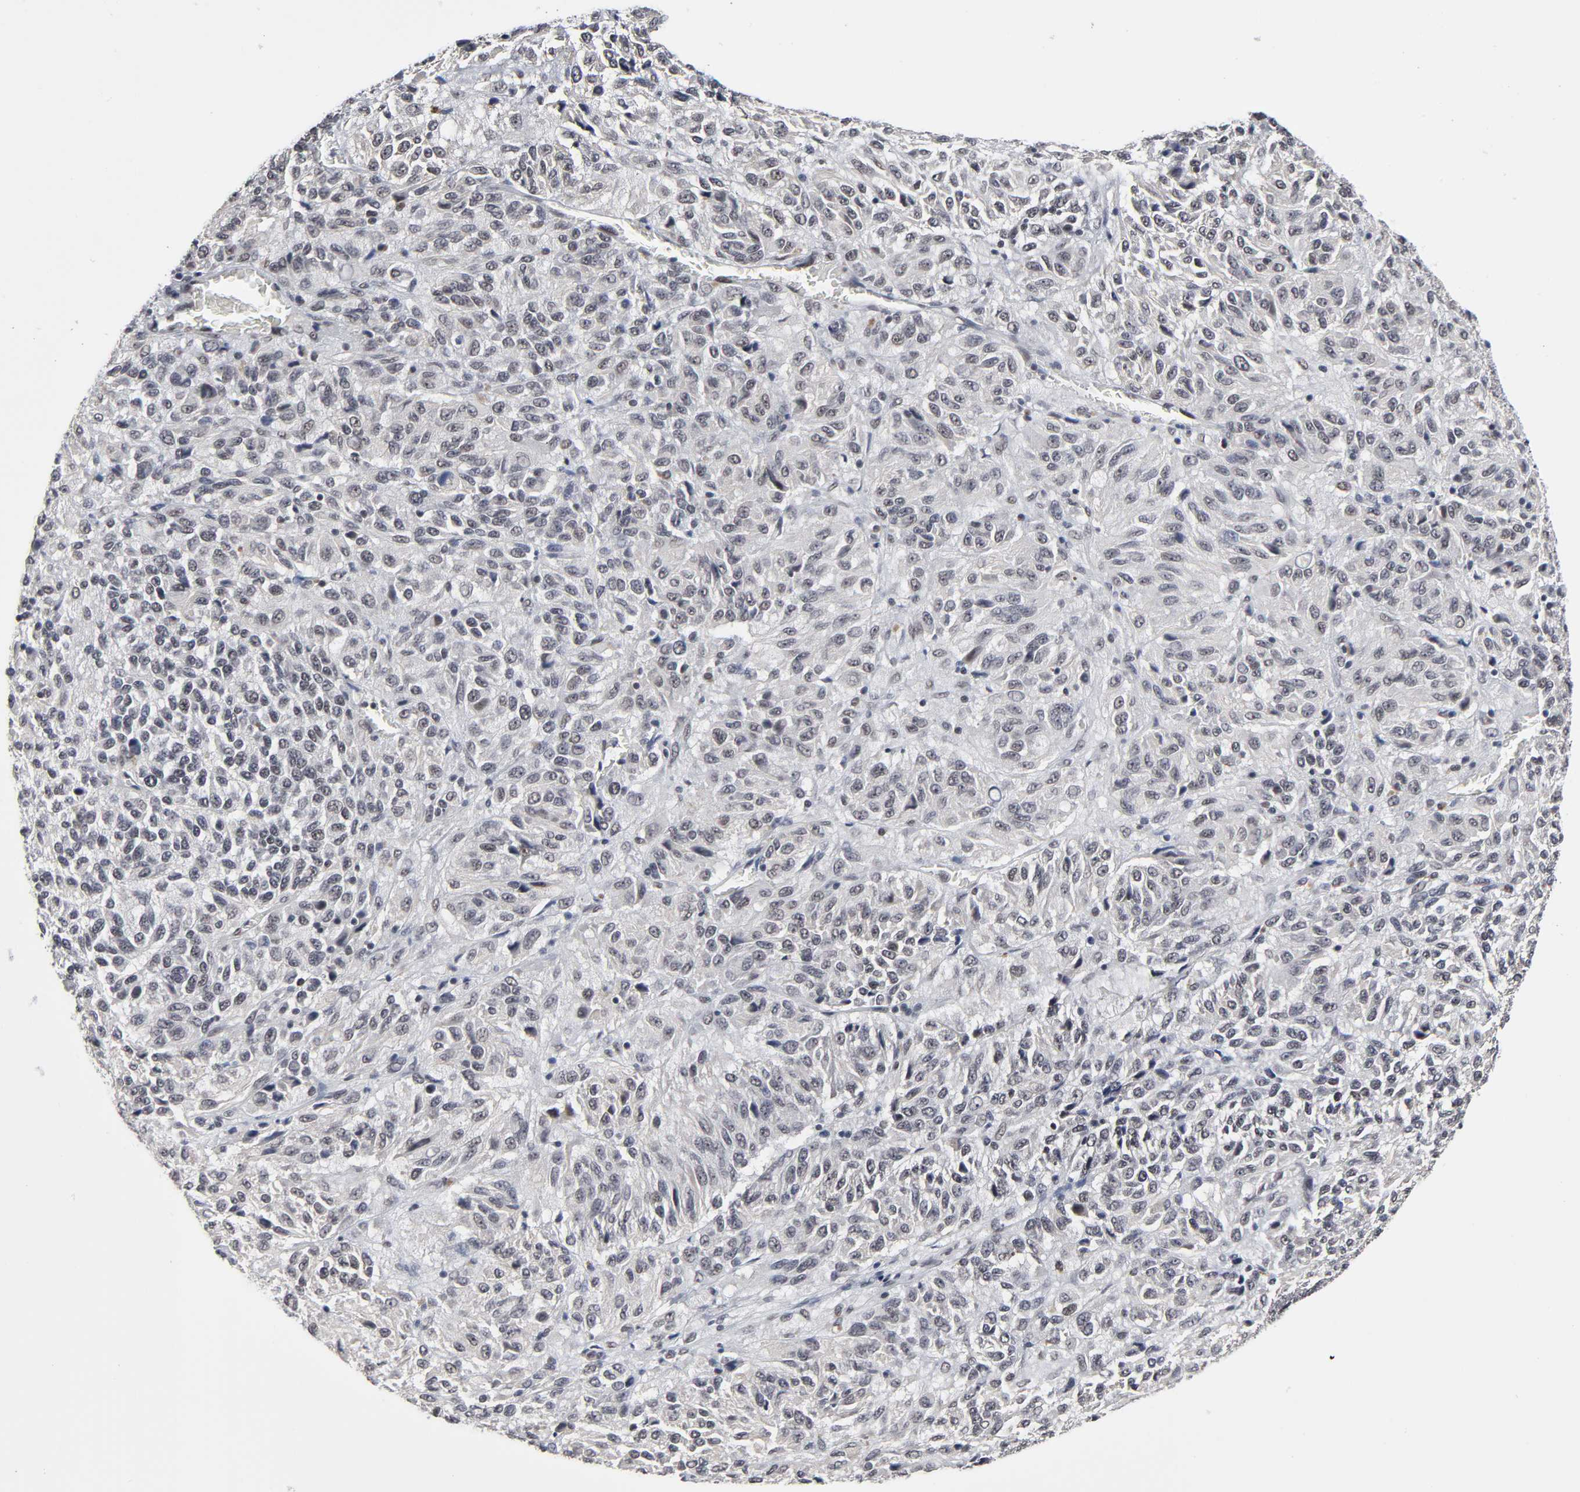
{"staining": {"intensity": "negative", "quantity": "none", "location": "none"}, "tissue": "melanoma", "cell_type": "Tumor cells", "image_type": "cancer", "snomed": [{"axis": "morphology", "description": "Malignant melanoma, Metastatic site"}, {"axis": "topography", "description": "Lung"}], "caption": "A high-resolution histopathology image shows immunohistochemistry (IHC) staining of malignant melanoma (metastatic site), which reveals no significant expression in tumor cells.", "gene": "TRIM33", "patient": {"sex": "male", "age": 64}}